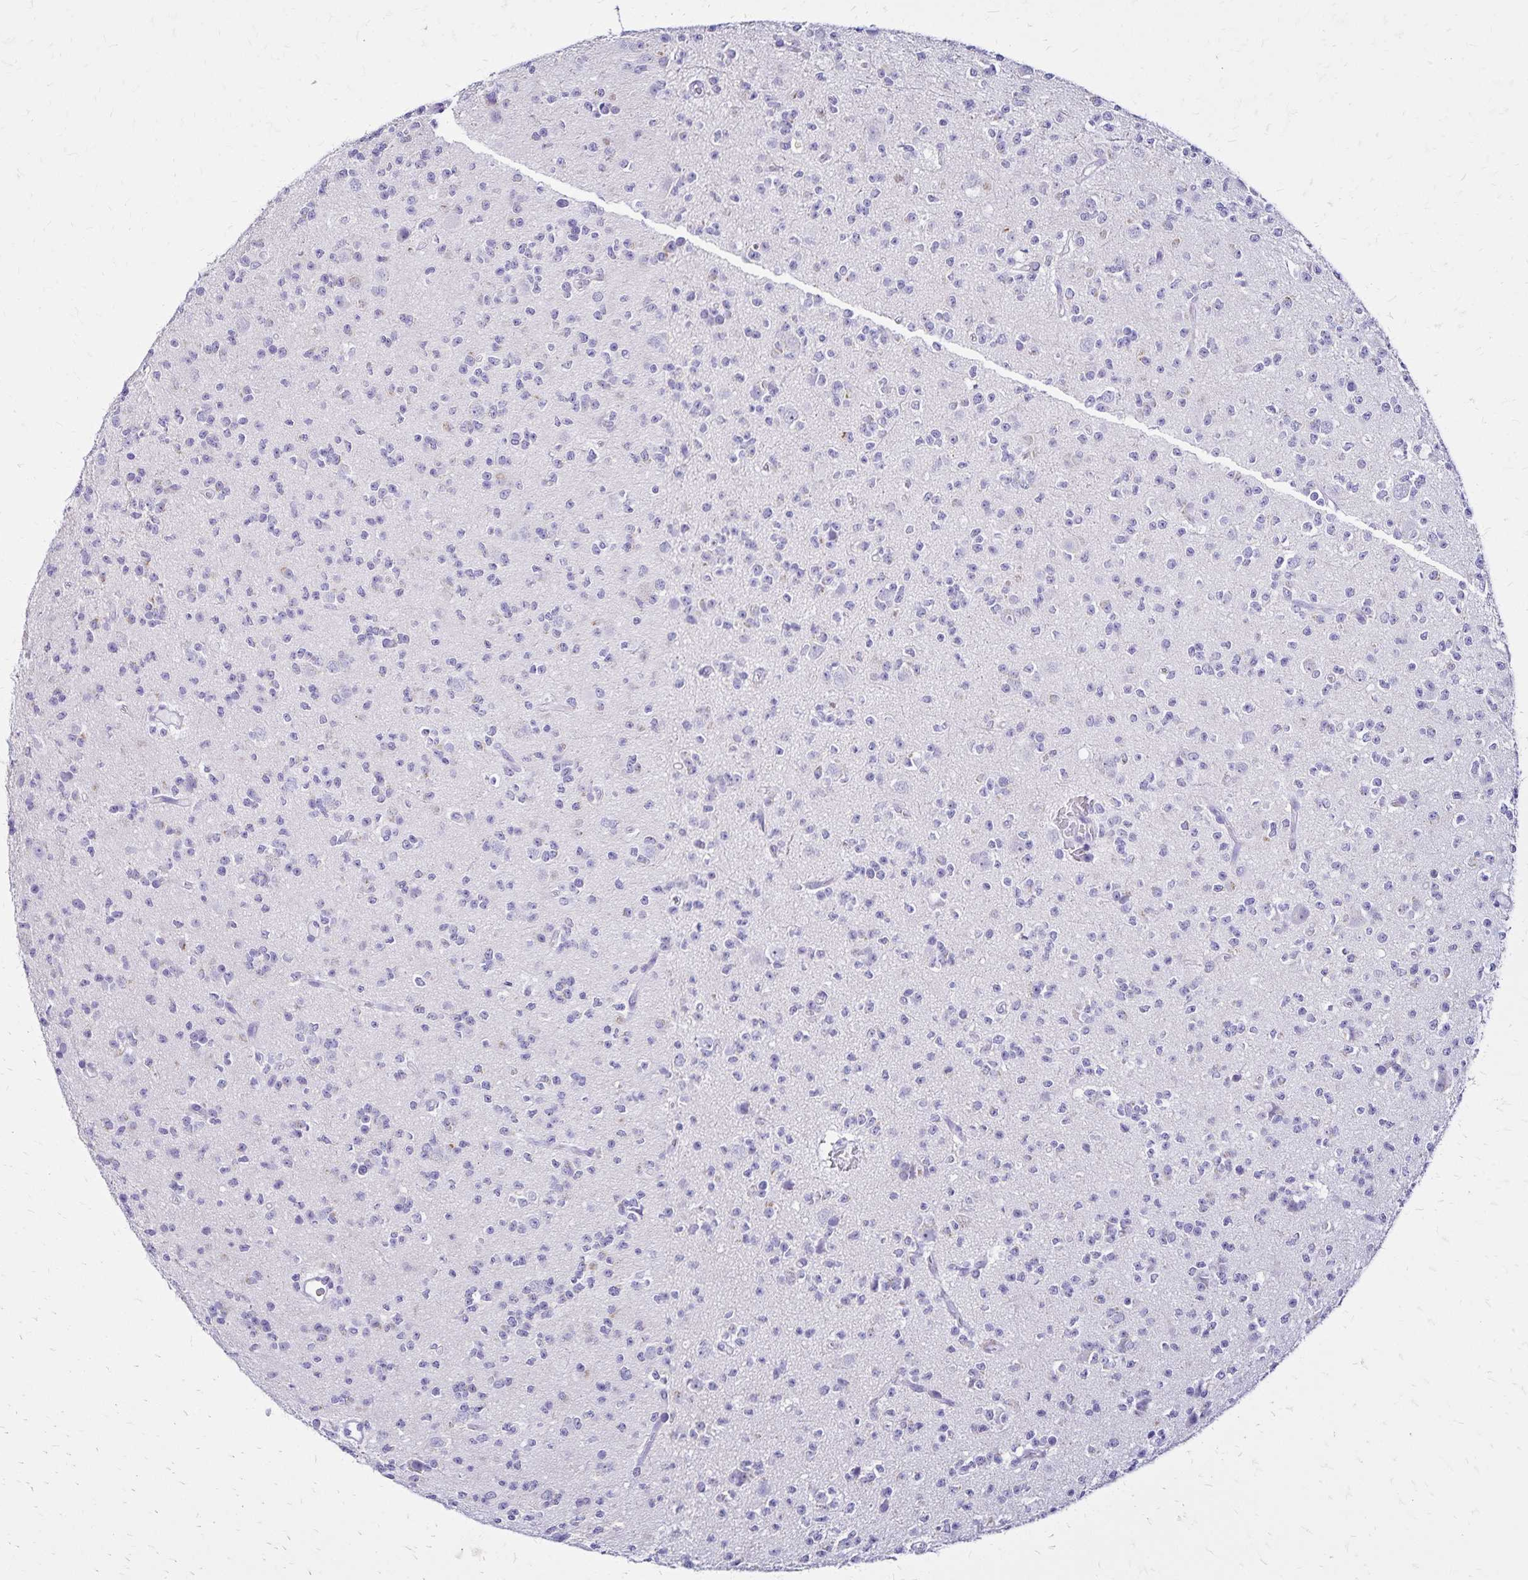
{"staining": {"intensity": "negative", "quantity": "none", "location": "none"}, "tissue": "glioma", "cell_type": "Tumor cells", "image_type": "cancer", "snomed": [{"axis": "morphology", "description": "Glioma, malignant, High grade"}, {"axis": "topography", "description": "Brain"}], "caption": "This is a photomicrograph of immunohistochemistry staining of malignant high-grade glioma, which shows no positivity in tumor cells.", "gene": "LIN28B", "patient": {"sex": "male", "age": 36}}